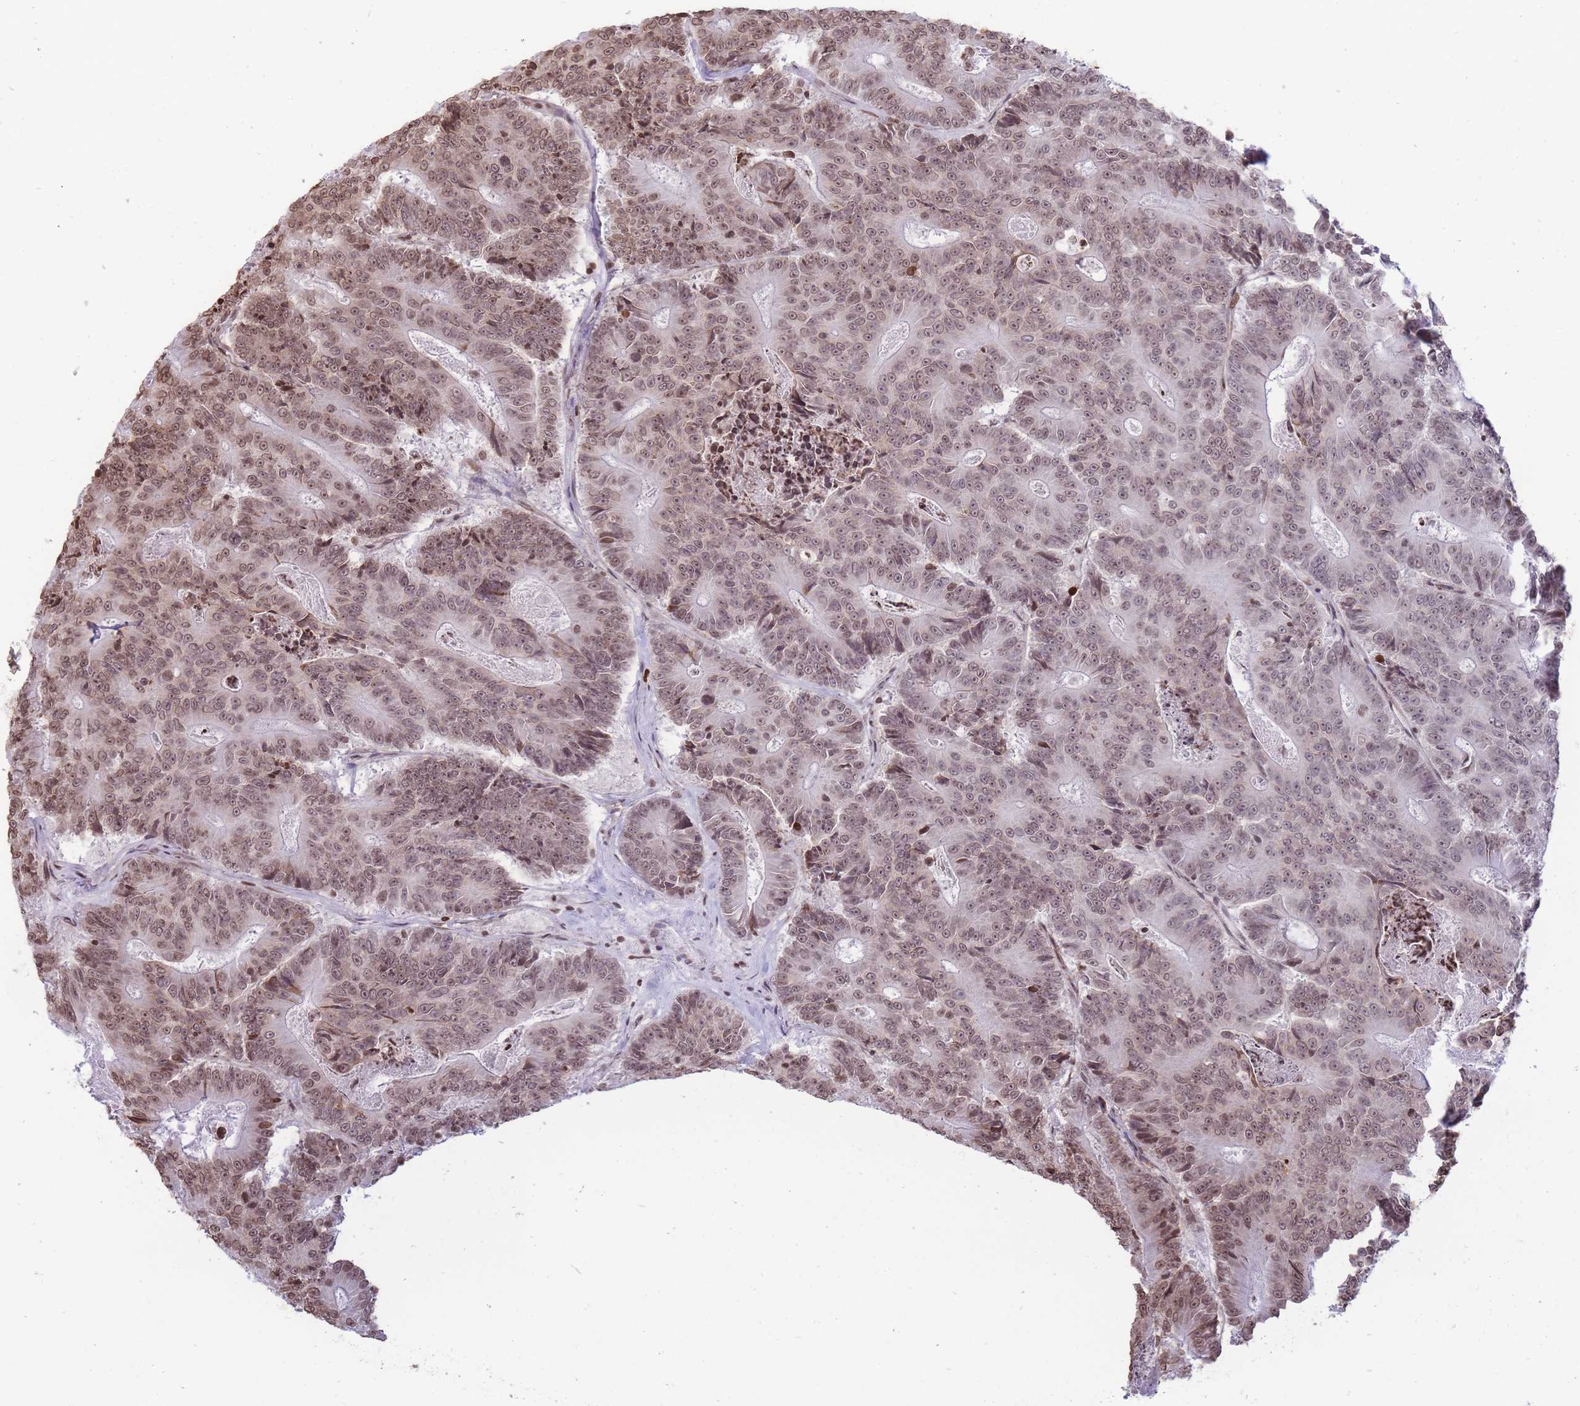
{"staining": {"intensity": "moderate", "quantity": ">75%", "location": "nuclear"}, "tissue": "colorectal cancer", "cell_type": "Tumor cells", "image_type": "cancer", "snomed": [{"axis": "morphology", "description": "Adenocarcinoma, NOS"}, {"axis": "topography", "description": "Colon"}], "caption": "Protein expression by IHC shows moderate nuclear expression in approximately >75% of tumor cells in colorectal cancer.", "gene": "SHISAL1", "patient": {"sex": "male", "age": 83}}